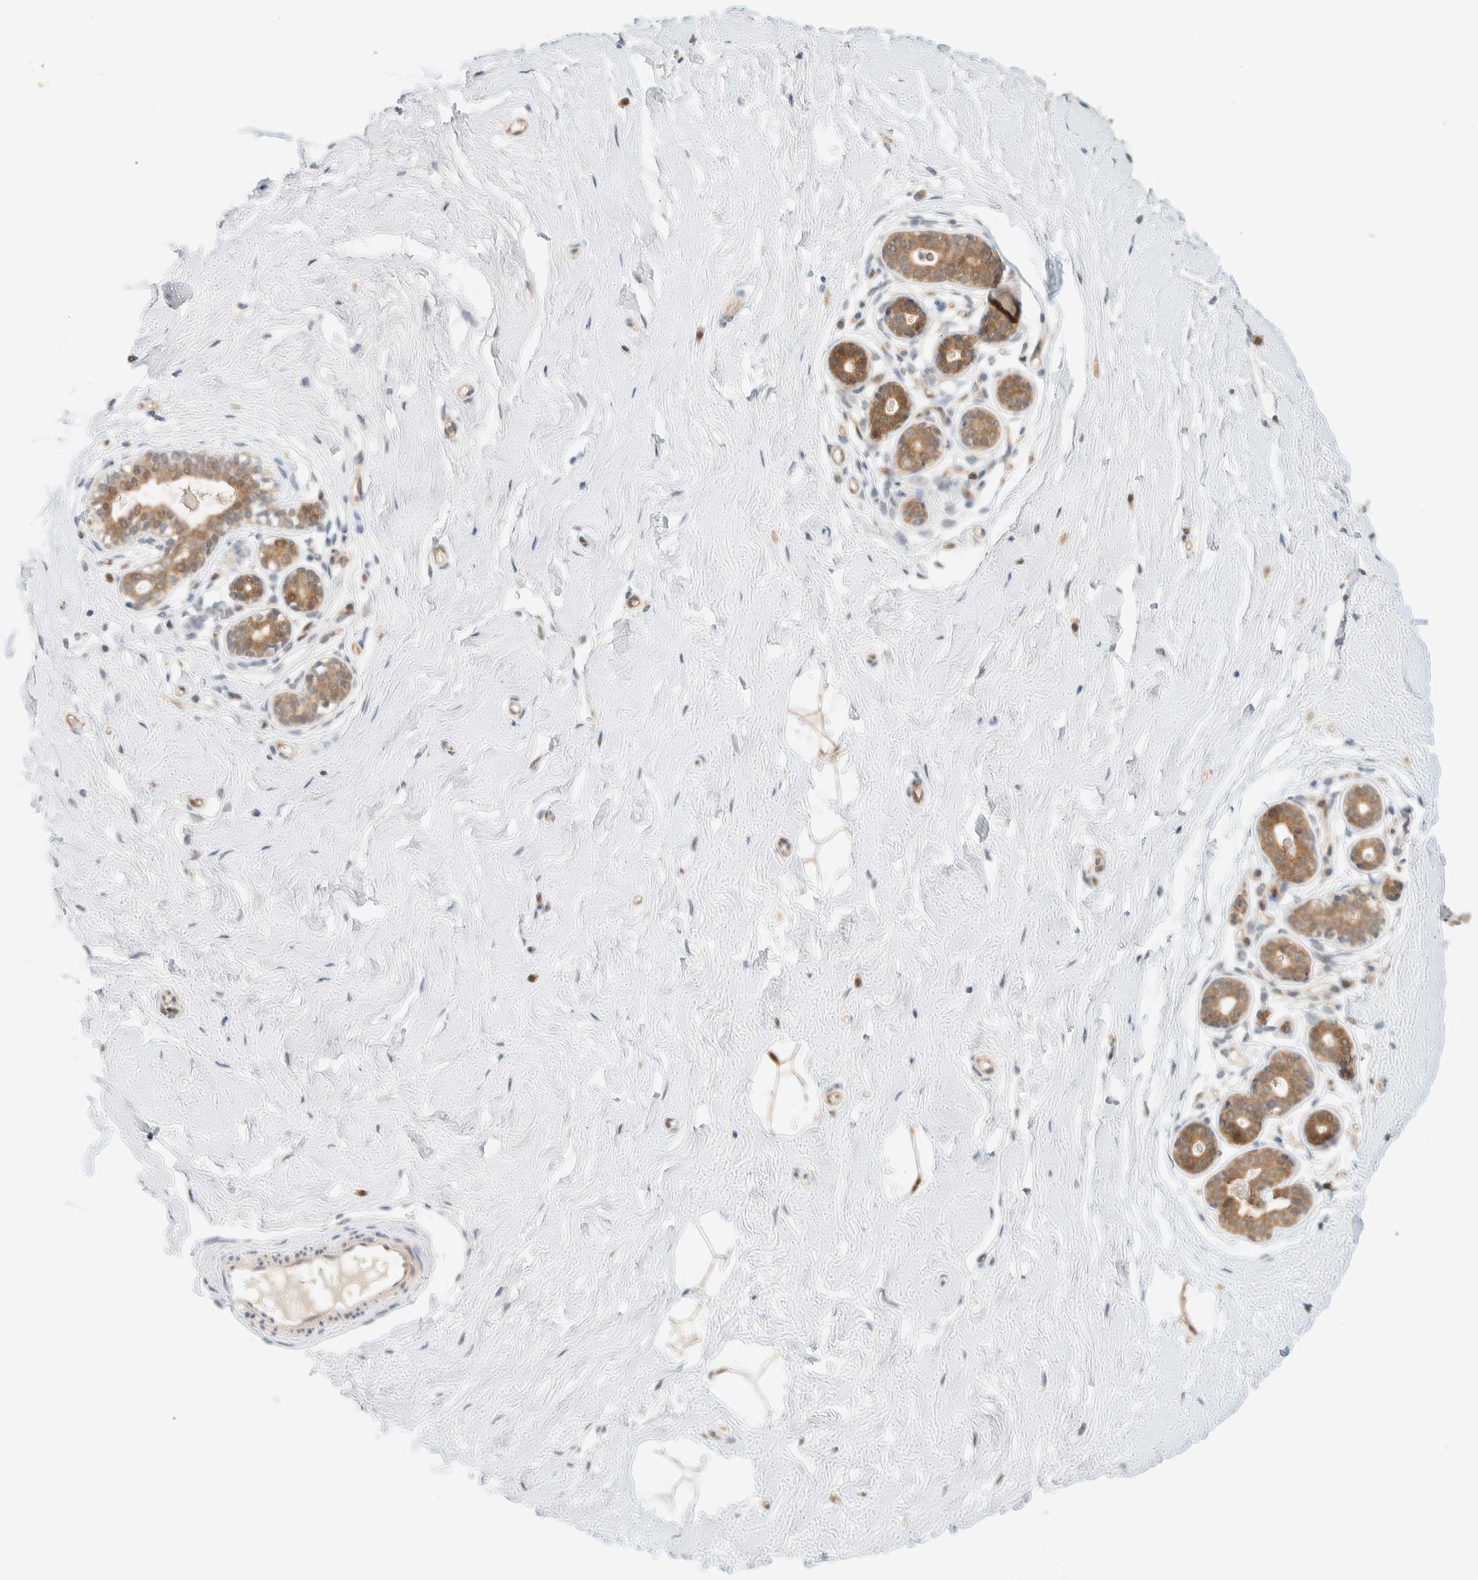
{"staining": {"intensity": "moderate", "quantity": ">75%", "location": "cytoplasmic/membranous,nuclear"}, "tissue": "breast", "cell_type": "Adipocytes", "image_type": "normal", "snomed": [{"axis": "morphology", "description": "Normal tissue, NOS"}, {"axis": "topography", "description": "Breast"}], "caption": "Adipocytes display medium levels of moderate cytoplasmic/membranous,nuclear positivity in about >75% of cells in benign human breast. (brown staining indicates protein expression, while blue staining denotes nuclei).", "gene": "PCYT2", "patient": {"sex": "female", "age": 23}}